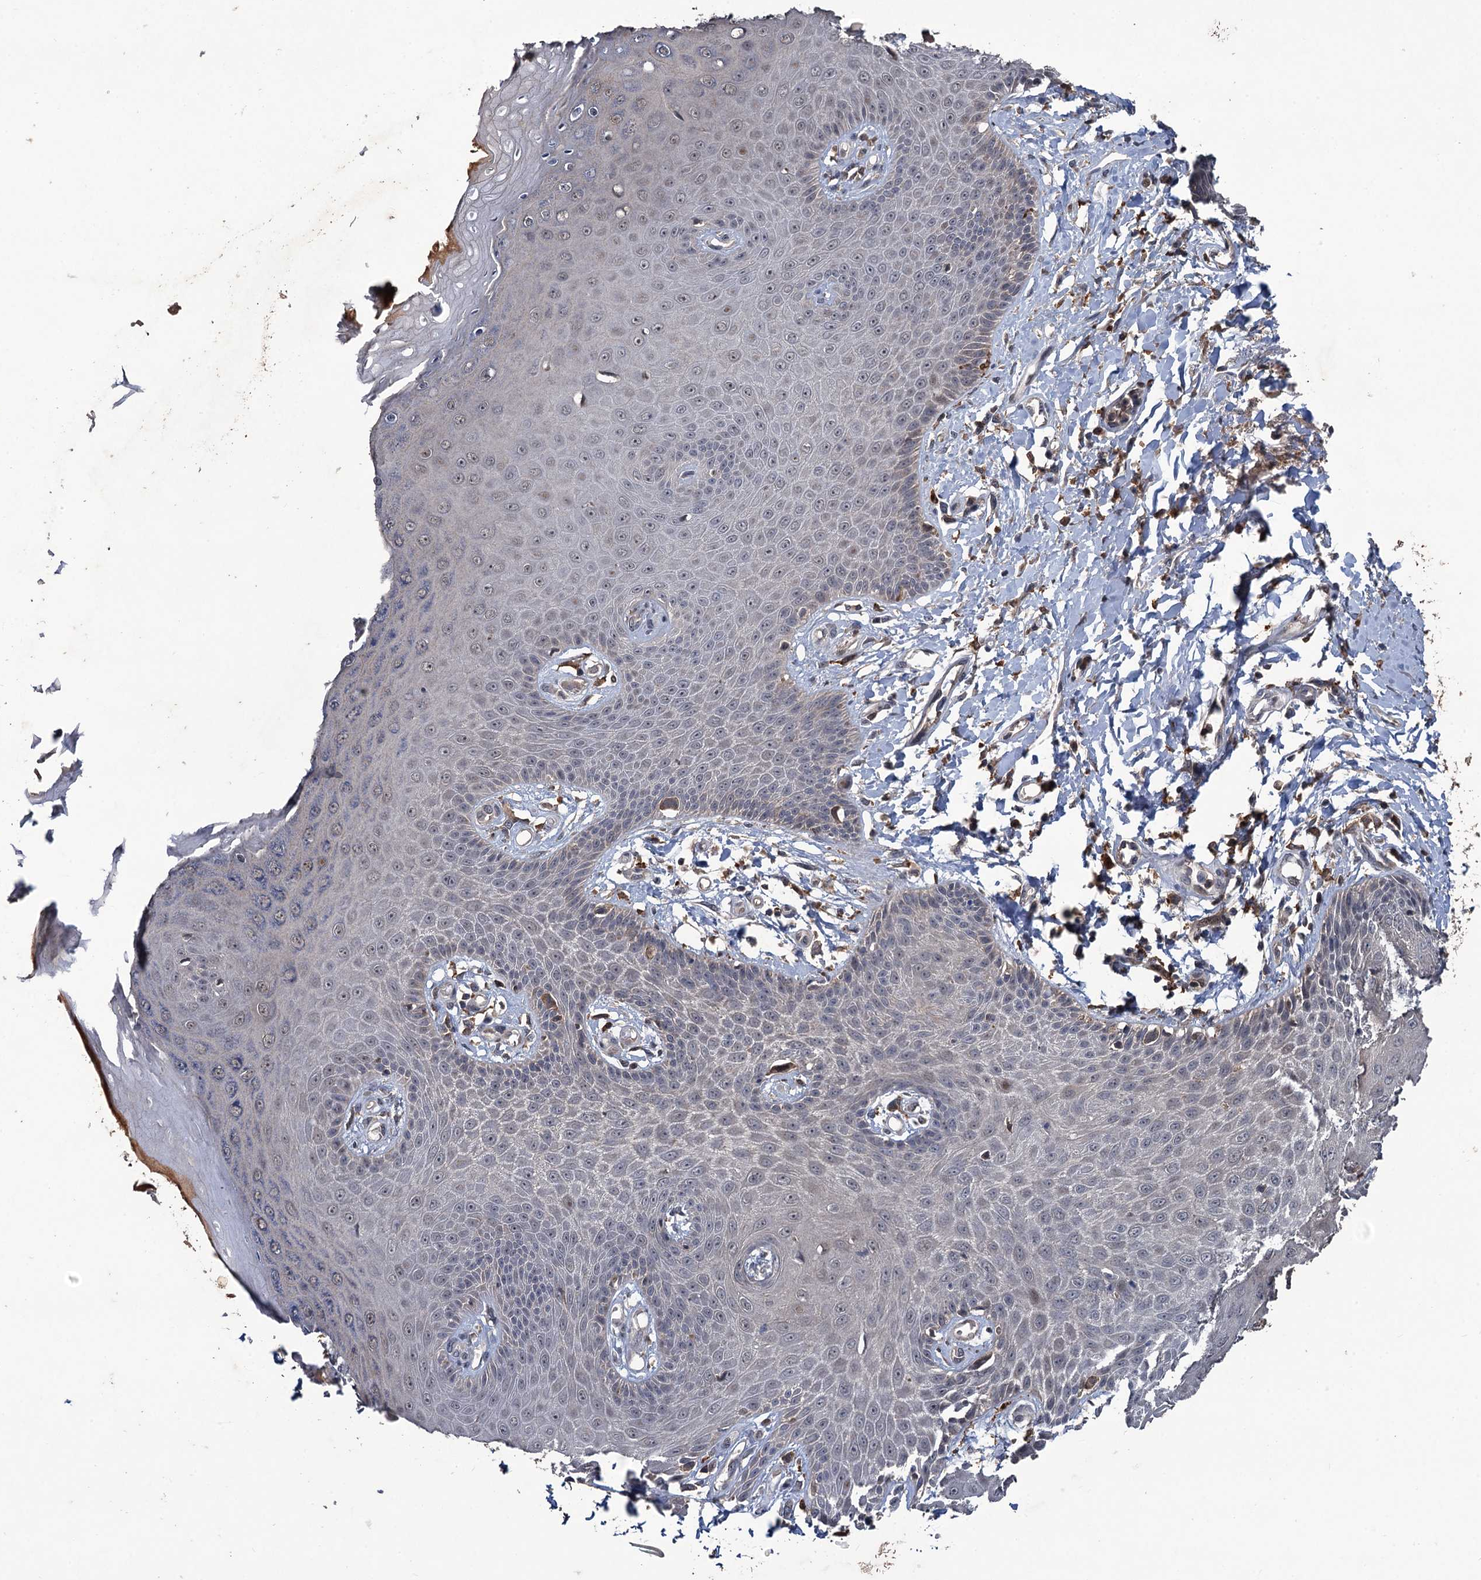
{"staining": {"intensity": "weak", "quantity": "25%-75%", "location": "cytoplasmic/membranous,nuclear"}, "tissue": "skin", "cell_type": "Epidermal cells", "image_type": "normal", "snomed": [{"axis": "morphology", "description": "Normal tissue, NOS"}, {"axis": "topography", "description": "Anal"}], "caption": "Immunohistochemistry of normal human skin reveals low levels of weak cytoplasmic/membranous,nuclear expression in approximately 25%-75% of epidermal cells. The staining was performed using DAB to visualize the protein expression in brown, while the nuclei were stained in blue with hematoxylin (Magnification: 20x).", "gene": "ZNF438", "patient": {"sex": "male", "age": 78}}